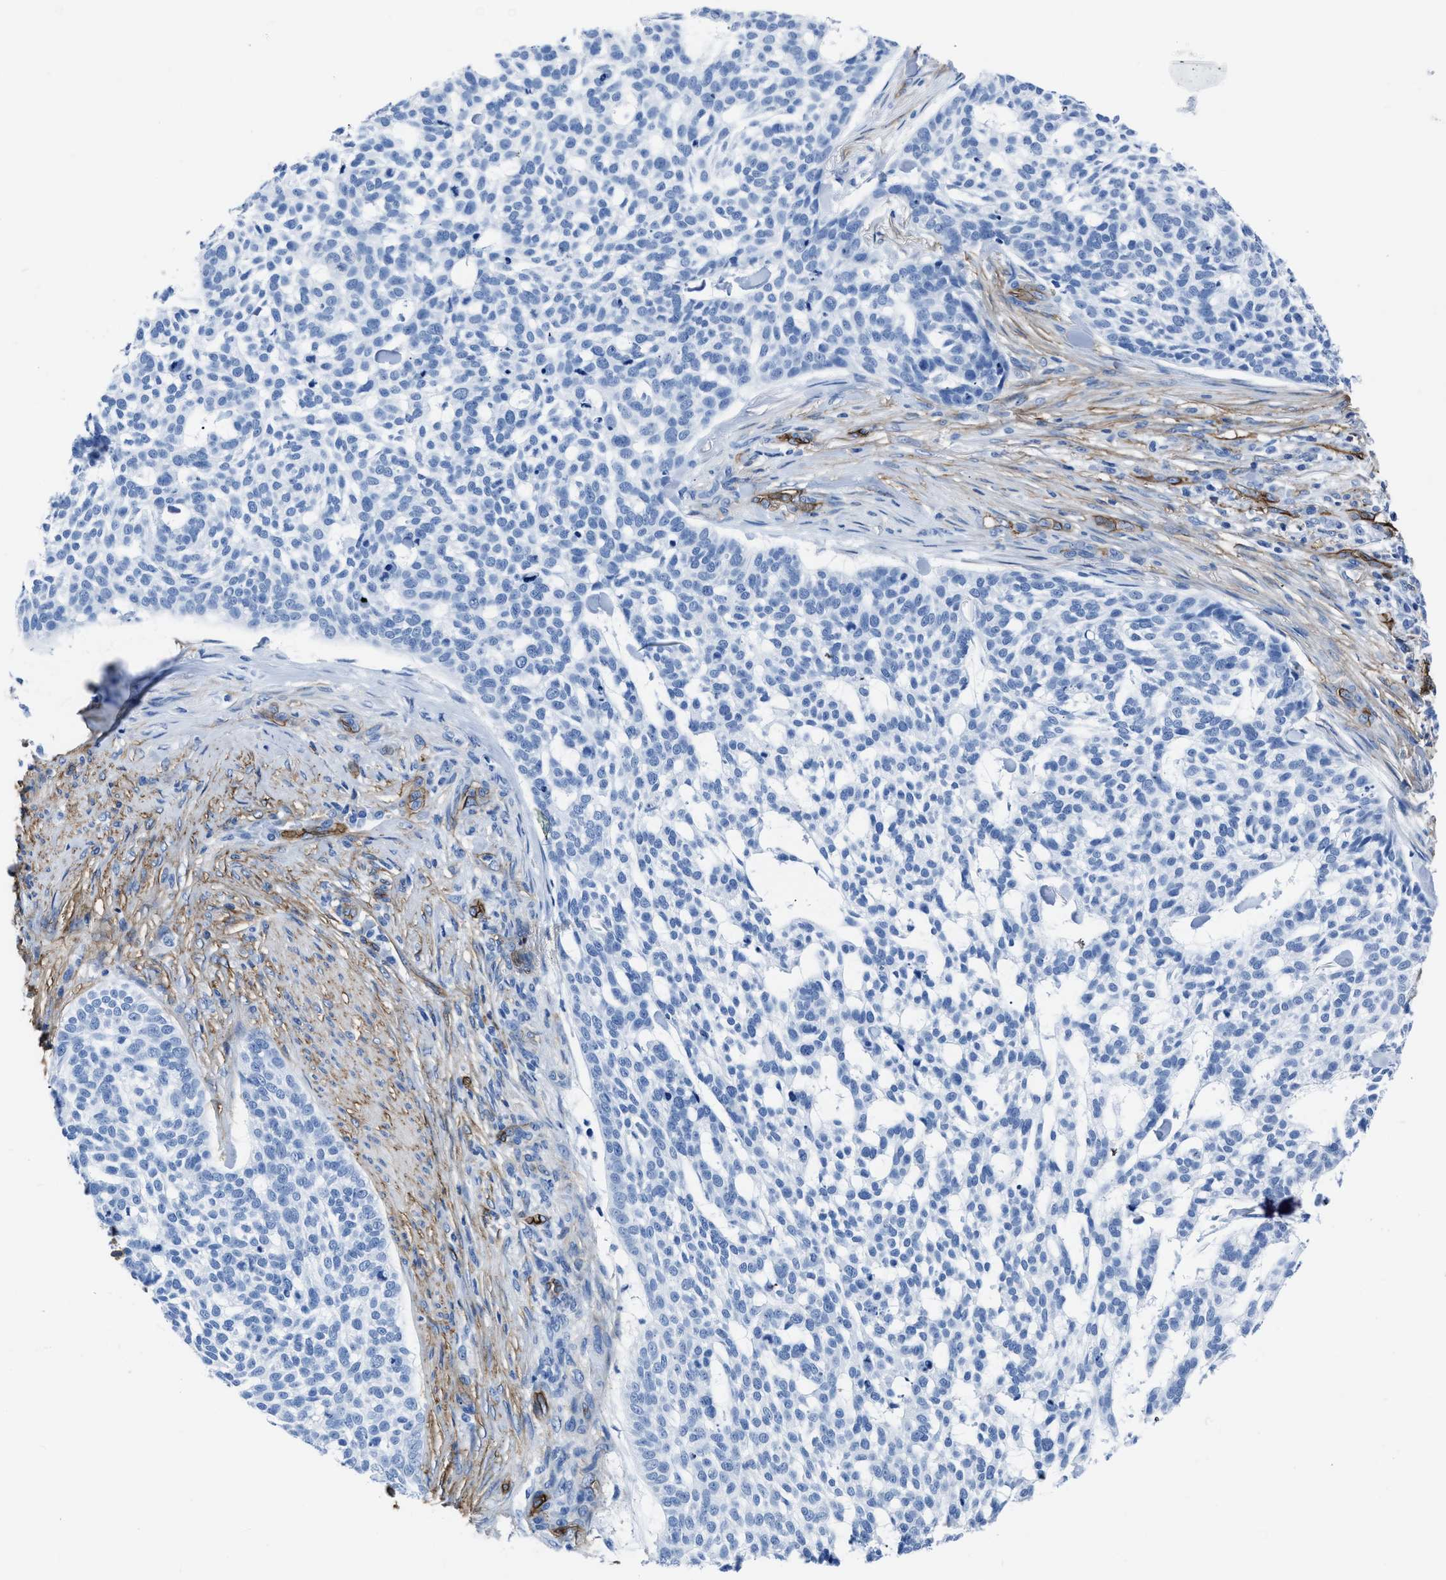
{"staining": {"intensity": "negative", "quantity": "none", "location": "none"}, "tissue": "skin cancer", "cell_type": "Tumor cells", "image_type": "cancer", "snomed": [{"axis": "morphology", "description": "Basal cell carcinoma"}, {"axis": "topography", "description": "Skin"}], "caption": "Tumor cells show no significant positivity in basal cell carcinoma (skin). Nuclei are stained in blue.", "gene": "AQP1", "patient": {"sex": "female", "age": 64}}